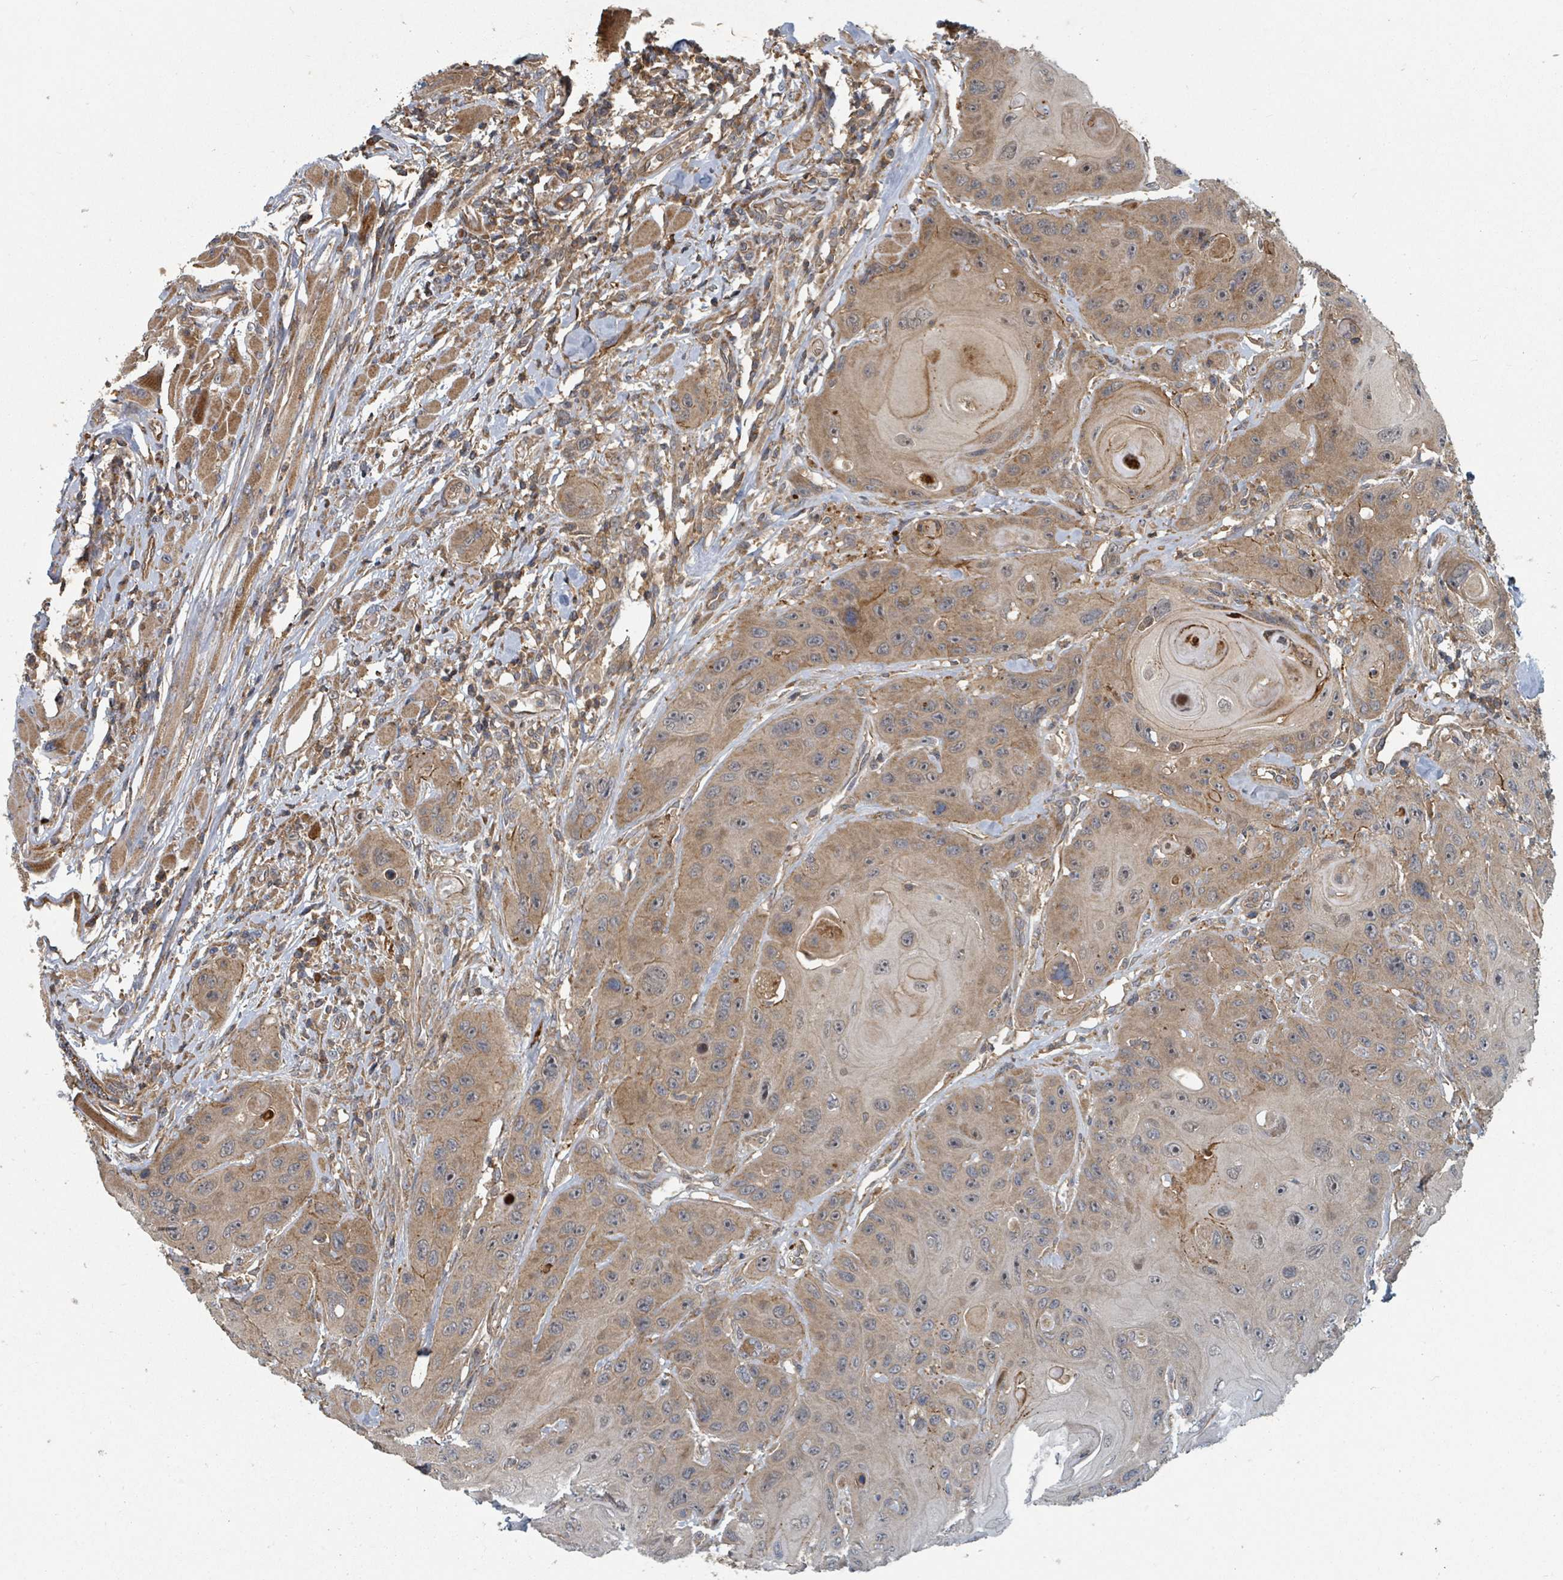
{"staining": {"intensity": "moderate", "quantity": ">75%", "location": "cytoplasmic/membranous"}, "tissue": "head and neck cancer", "cell_type": "Tumor cells", "image_type": "cancer", "snomed": [{"axis": "morphology", "description": "Squamous cell carcinoma, NOS"}, {"axis": "topography", "description": "Head-Neck"}], "caption": "A histopathology image of human head and neck cancer (squamous cell carcinoma) stained for a protein exhibits moderate cytoplasmic/membranous brown staining in tumor cells. Nuclei are stained in blue.", "gene": "DPM1", "patient": {"sex": "female", "age": 59}}